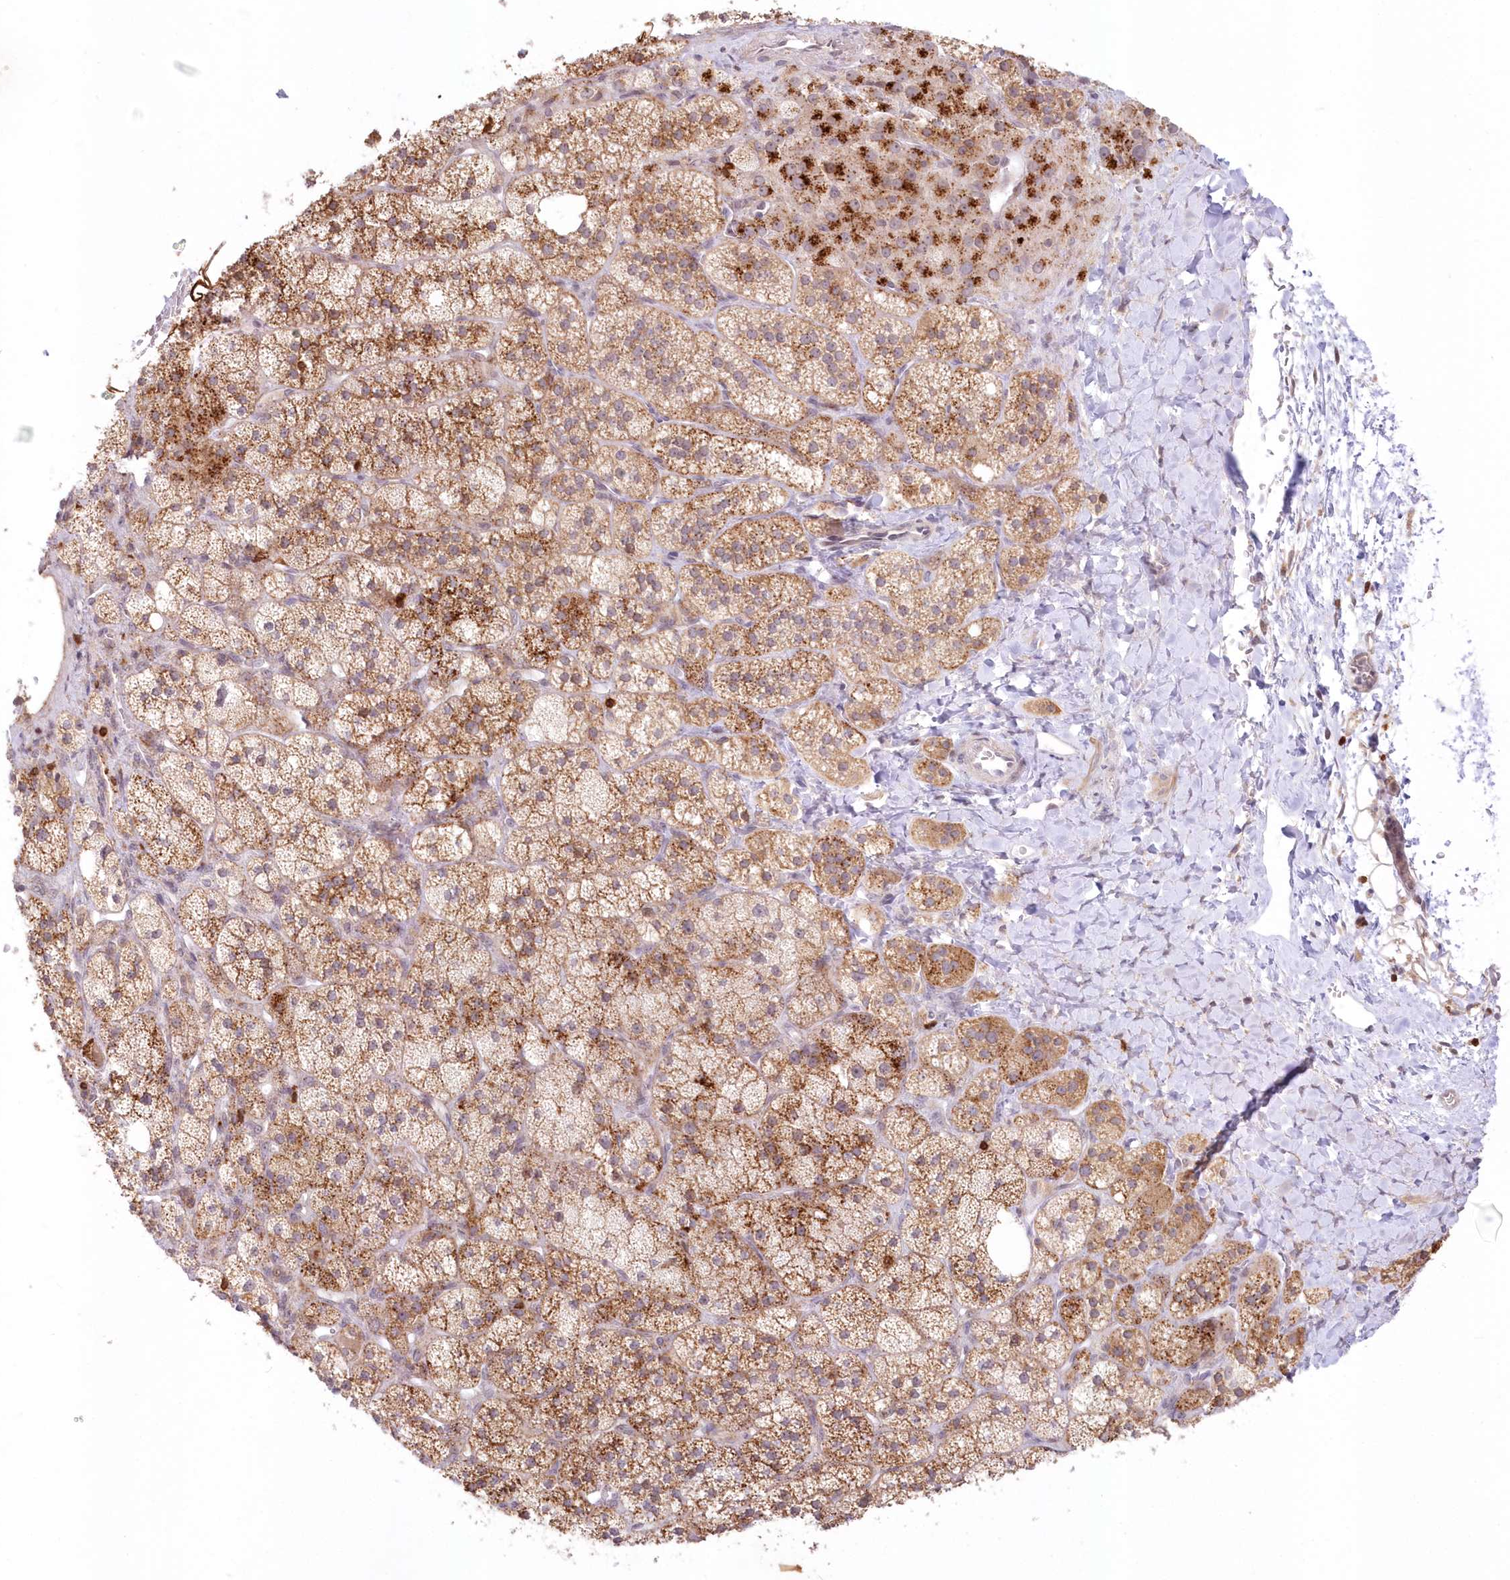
{"staining": {"intensity": "moderate", "quantity": ">75%", "location": "cytoplasmic/membranous"}, "tissue": "adrenal gland", "cell_type": "Glandular cells", "image_type": "normal", "snomed": [{"axis": "morphology", "description": "Normal tissue, NOS"}, {"axis": "topography", "description": "Adrenal gland"}], "caption": "Normal adrenal gland exhibits moderate cytoplasmic/membranous positivity in approximately >75% of glandular cells The staining was performed using DAB, with brown indicating positive protein expression. Nuclei are stained blue with hematoxylin..", "gene": "MTMR3", "patient": {"sex": "male", "age": 61}}